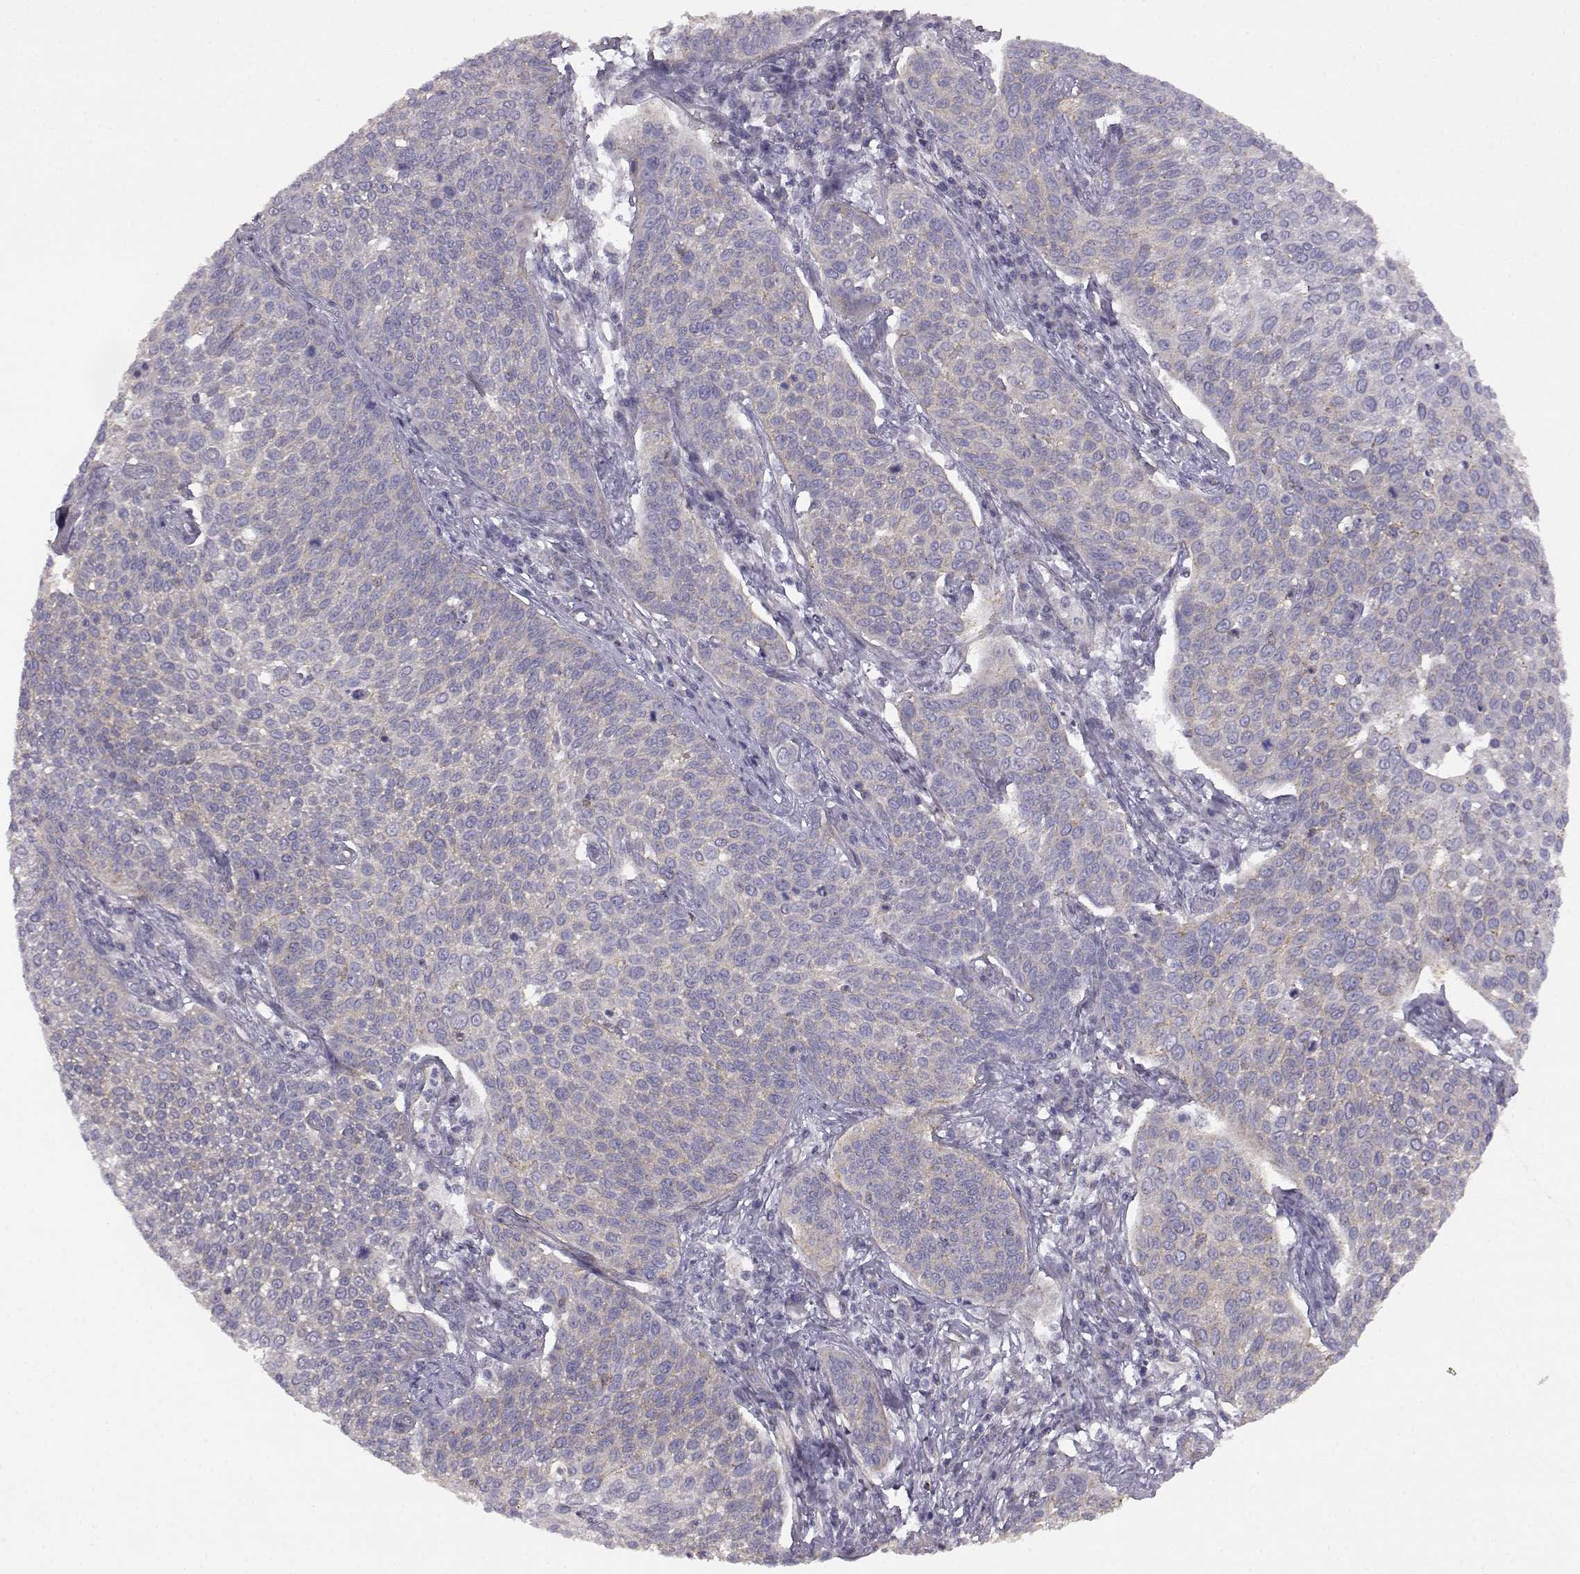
{"staining": {"intensity": "weak", "quantity": "<25%", "location": "cytoplasmic/membranous"}, "tissue": "cervical cancer", "cell_type": "Tumor cells", "image_type": "cancer", "snomed": [{"axis": "morphology", "description": "Squamous cell carcinoma, NOS"}, {"axis": "topography", "description": "Cervix"}], "caption": "Tumor cells are negative for brown protein staining in squamous cell carcinoma (cervical).", "gene": "DDC", "patient": {"sex": "female", "age": 34}}